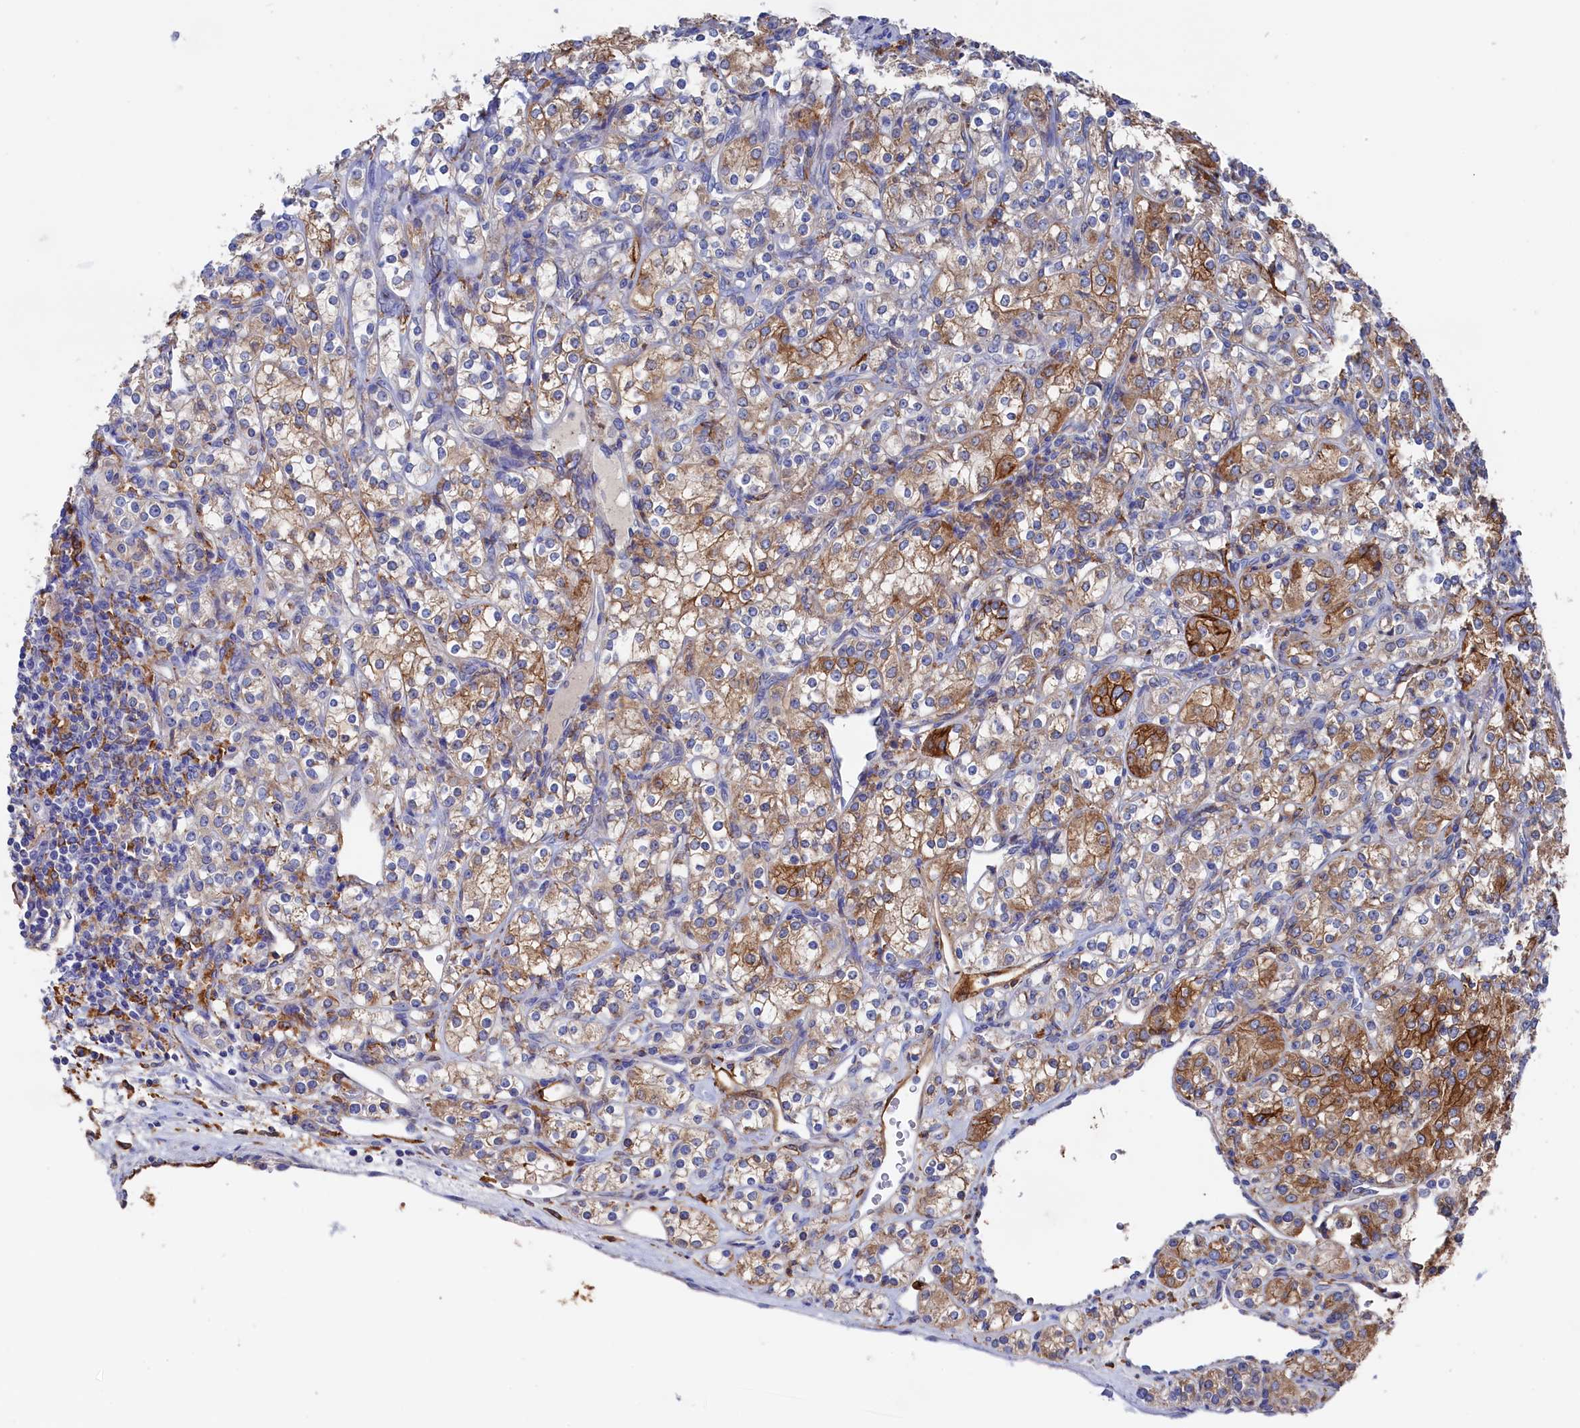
{"staining": {"intensity": "moderate", "quantity": "25%-75%", "location": "cytoplasmic/membranous"}, "tissue": "renal cancer", "cell_type": "Tumor cells", "image_type": "cancer", "snomed": [{"axis": "morphology", "description": "Adenocarcinoma, NOS"}, {"axis": "topography", "description": "Kidney"}], "caption": "There is medium levels of moderate cytoplasmic/membranous positivity in tumor cells of renal adenocarcinoma, as demonstrated by immunohistochemical staining (brown color).", "gene": "C12orf73", "patient": {"sex": "male", "age": 77}}